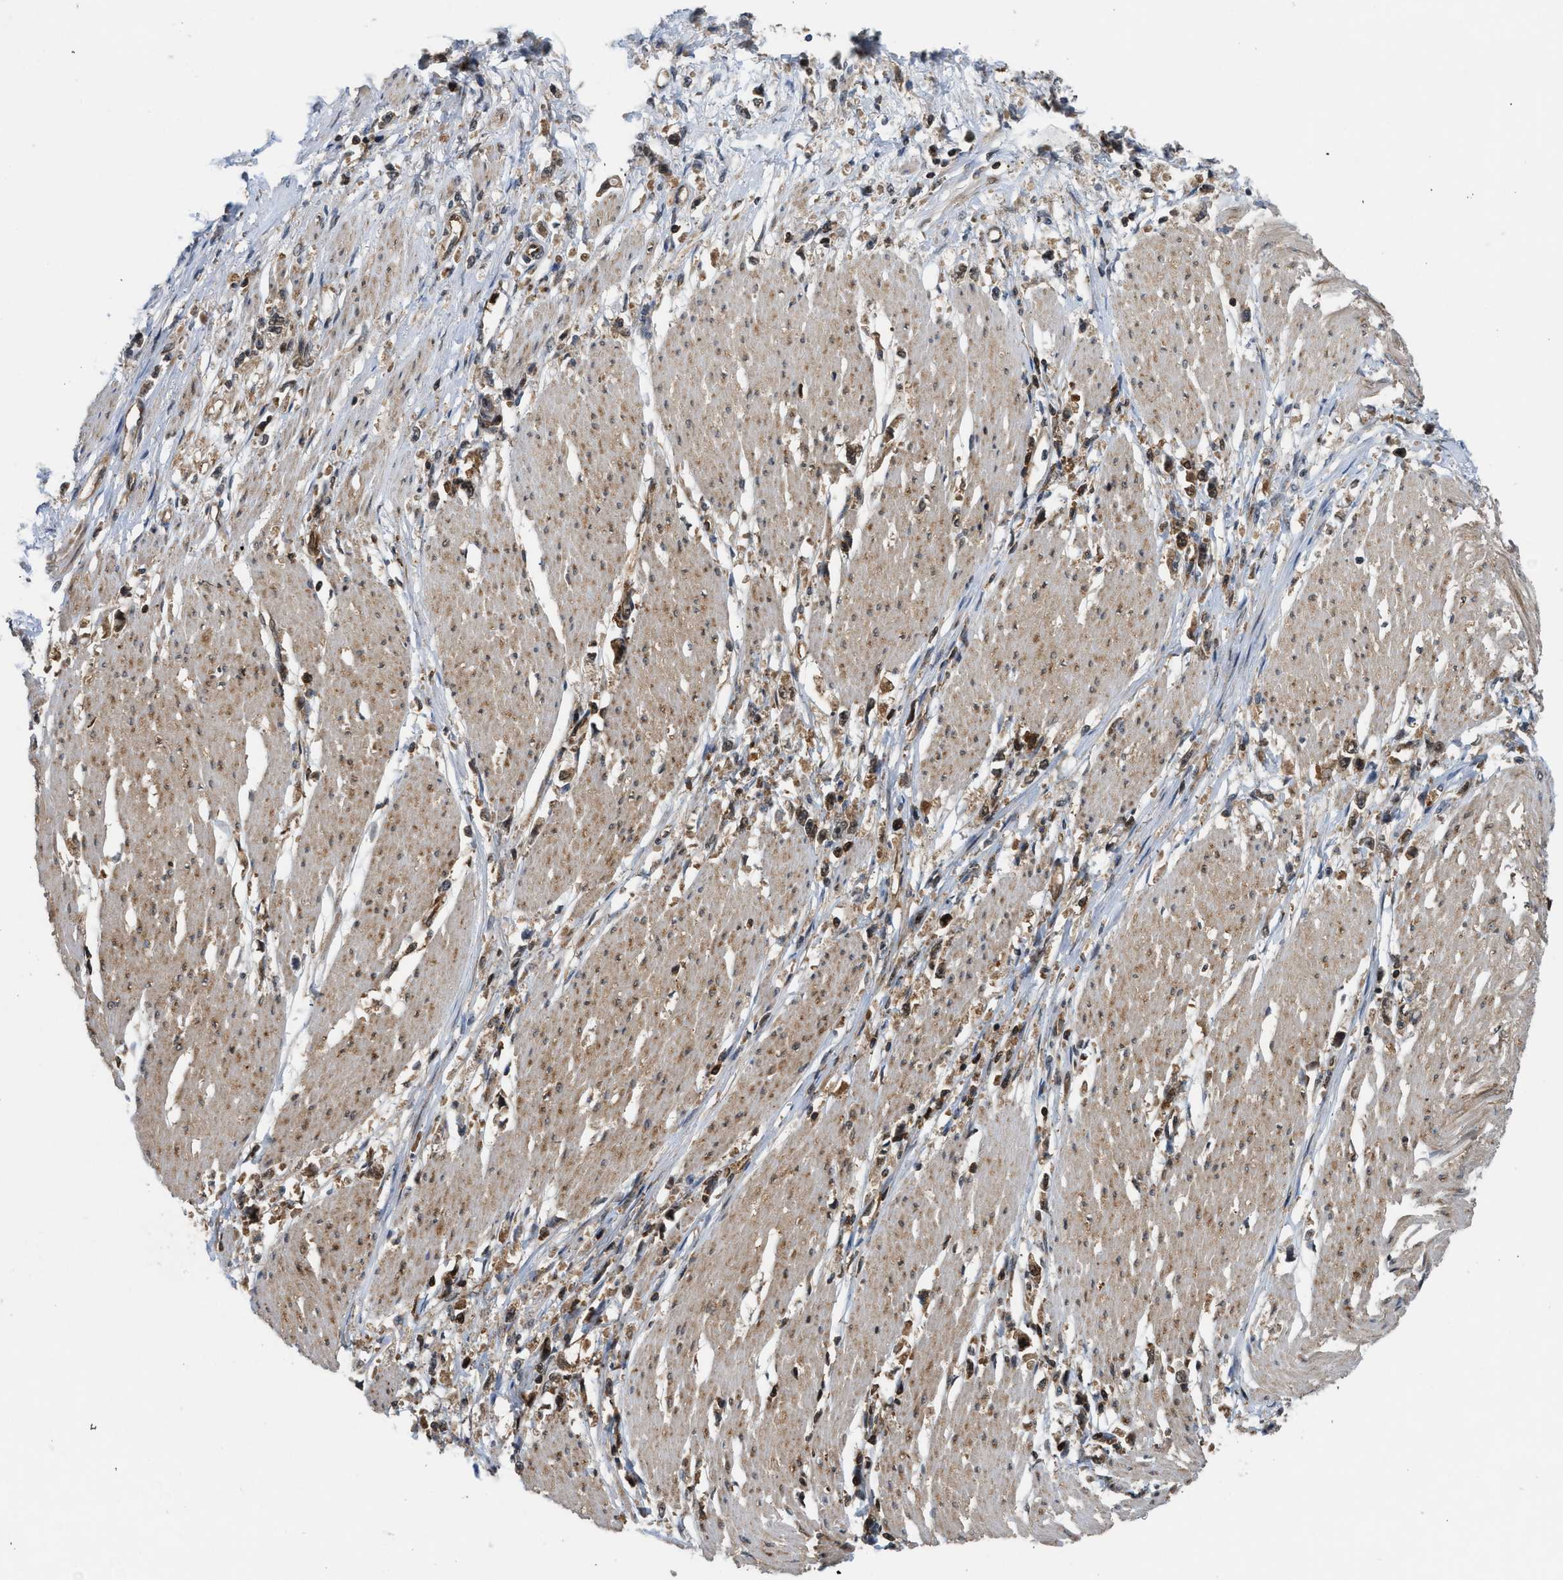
{"staining": {"intensity": "moderate", "quantity": ">75%", "location": "cytoplasmic/membranous,nuclear"}, "tissue": "stomach cancer", "cell_type": "Tumor cells", "image_type": "cancer", "snomed": [{"axis": "morphology", "description": "Adenocarcinoma, NOS"}, {"axis": "topography", "description": "Stomach"}], "caption": "Stomach cancer (adenocarcinoma) tissue exhibits moderate cytoplasmic/membranous and nuclear staining in approximately >75% of tumor cells", "gene": "OXSR1", "patient": {"sex": "female", "age": 59}}